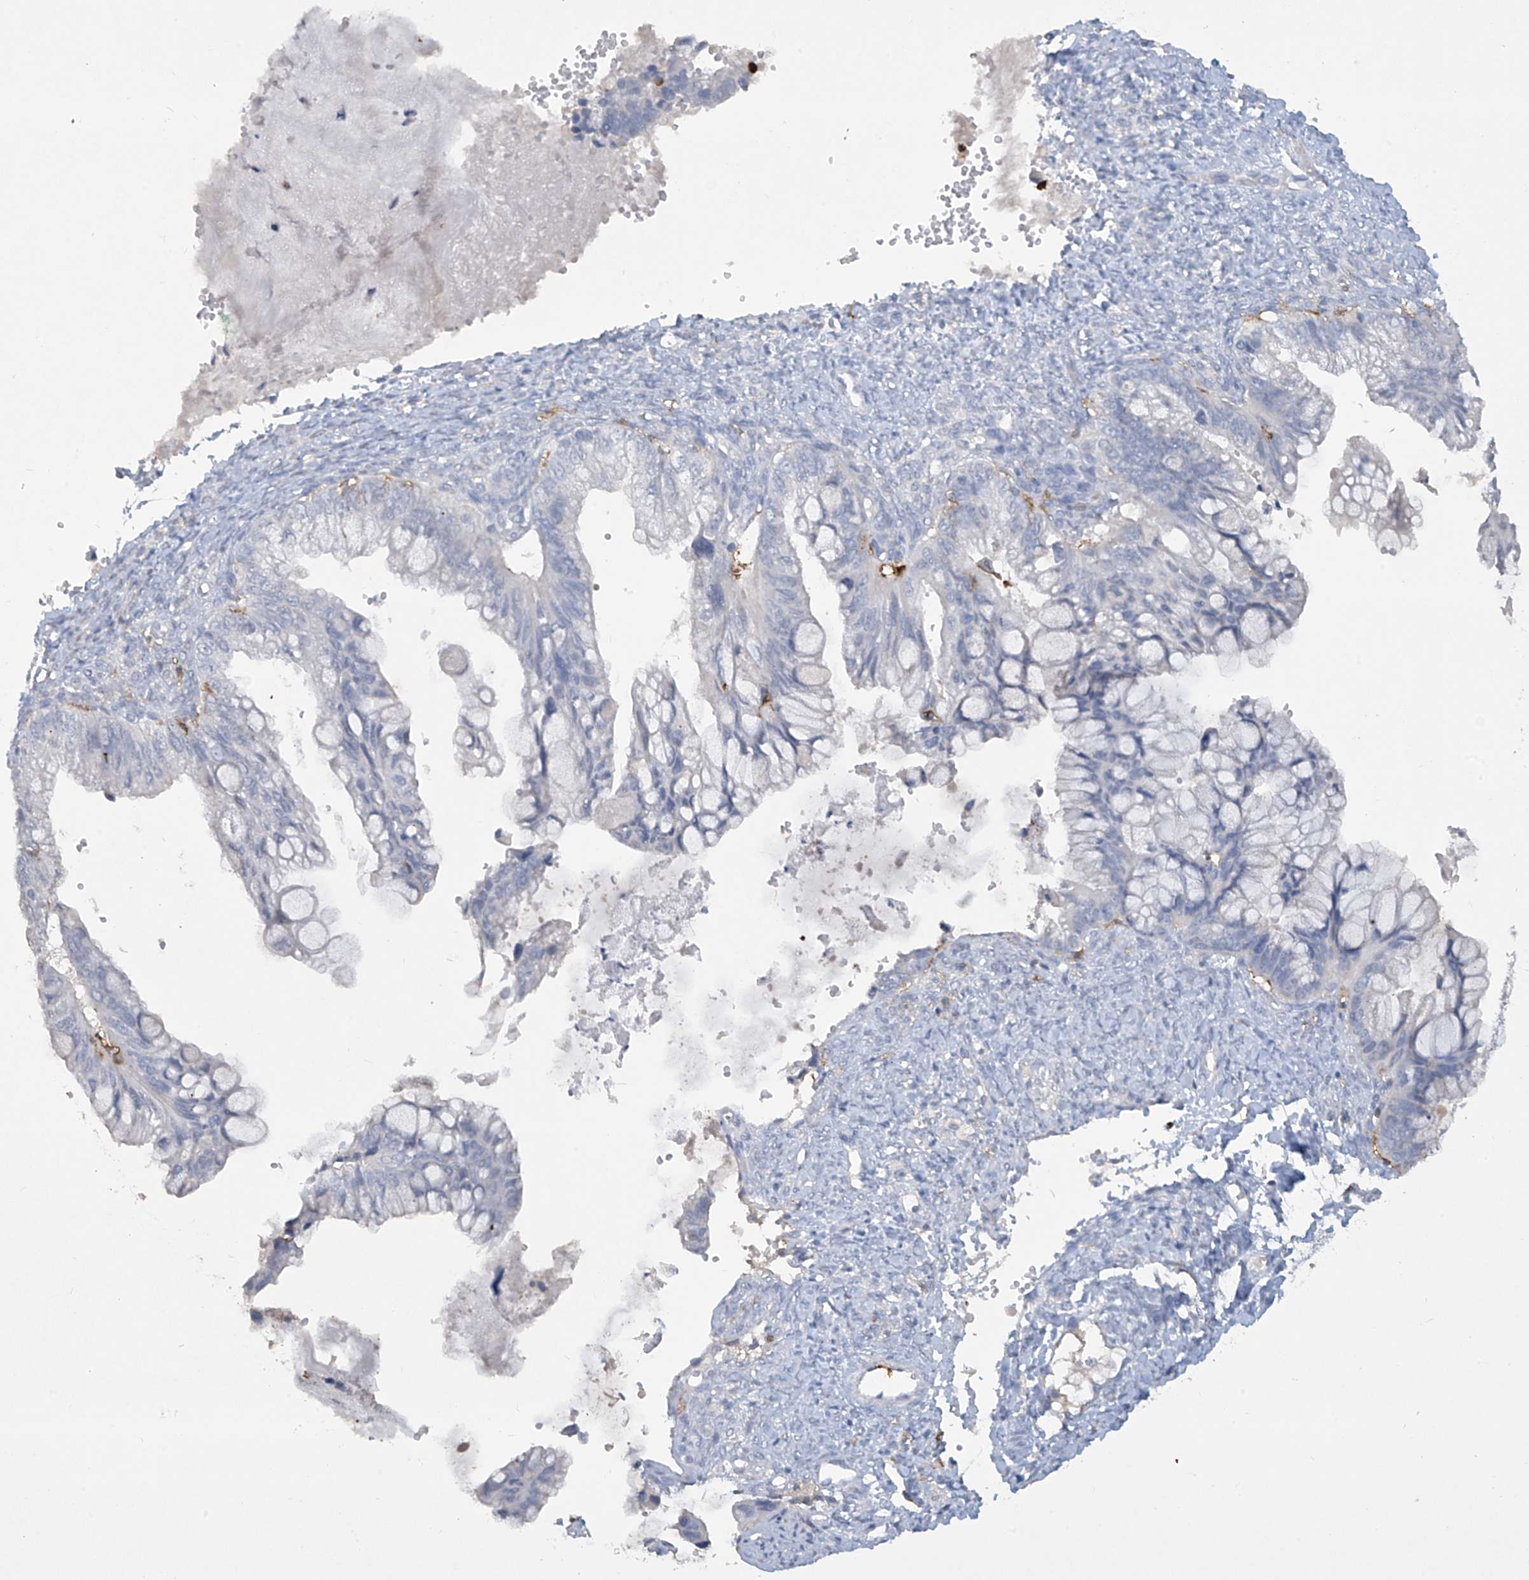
{"staining": {"intensity": "negative", "quantity": "none", "location": "none"}, "tissue": "ovarian cancer", "cell_type": "Tumor cells", "image_type": "cancer", "snomed": [{"axis": "morphology", "description": "Cystadenocarcinoma, mucinous, NOS"}, {"axis": "topography", "description": "Ovary"}], "caption": "The immunohistochemistry (IHC) histopathology image has no significant positivity in tumor cells of ovarian cancer (mucinous cystadenocarcinoma) tissue.", "gene": "FCGR3A", "patient": {"sex": "female", "age": 36}}